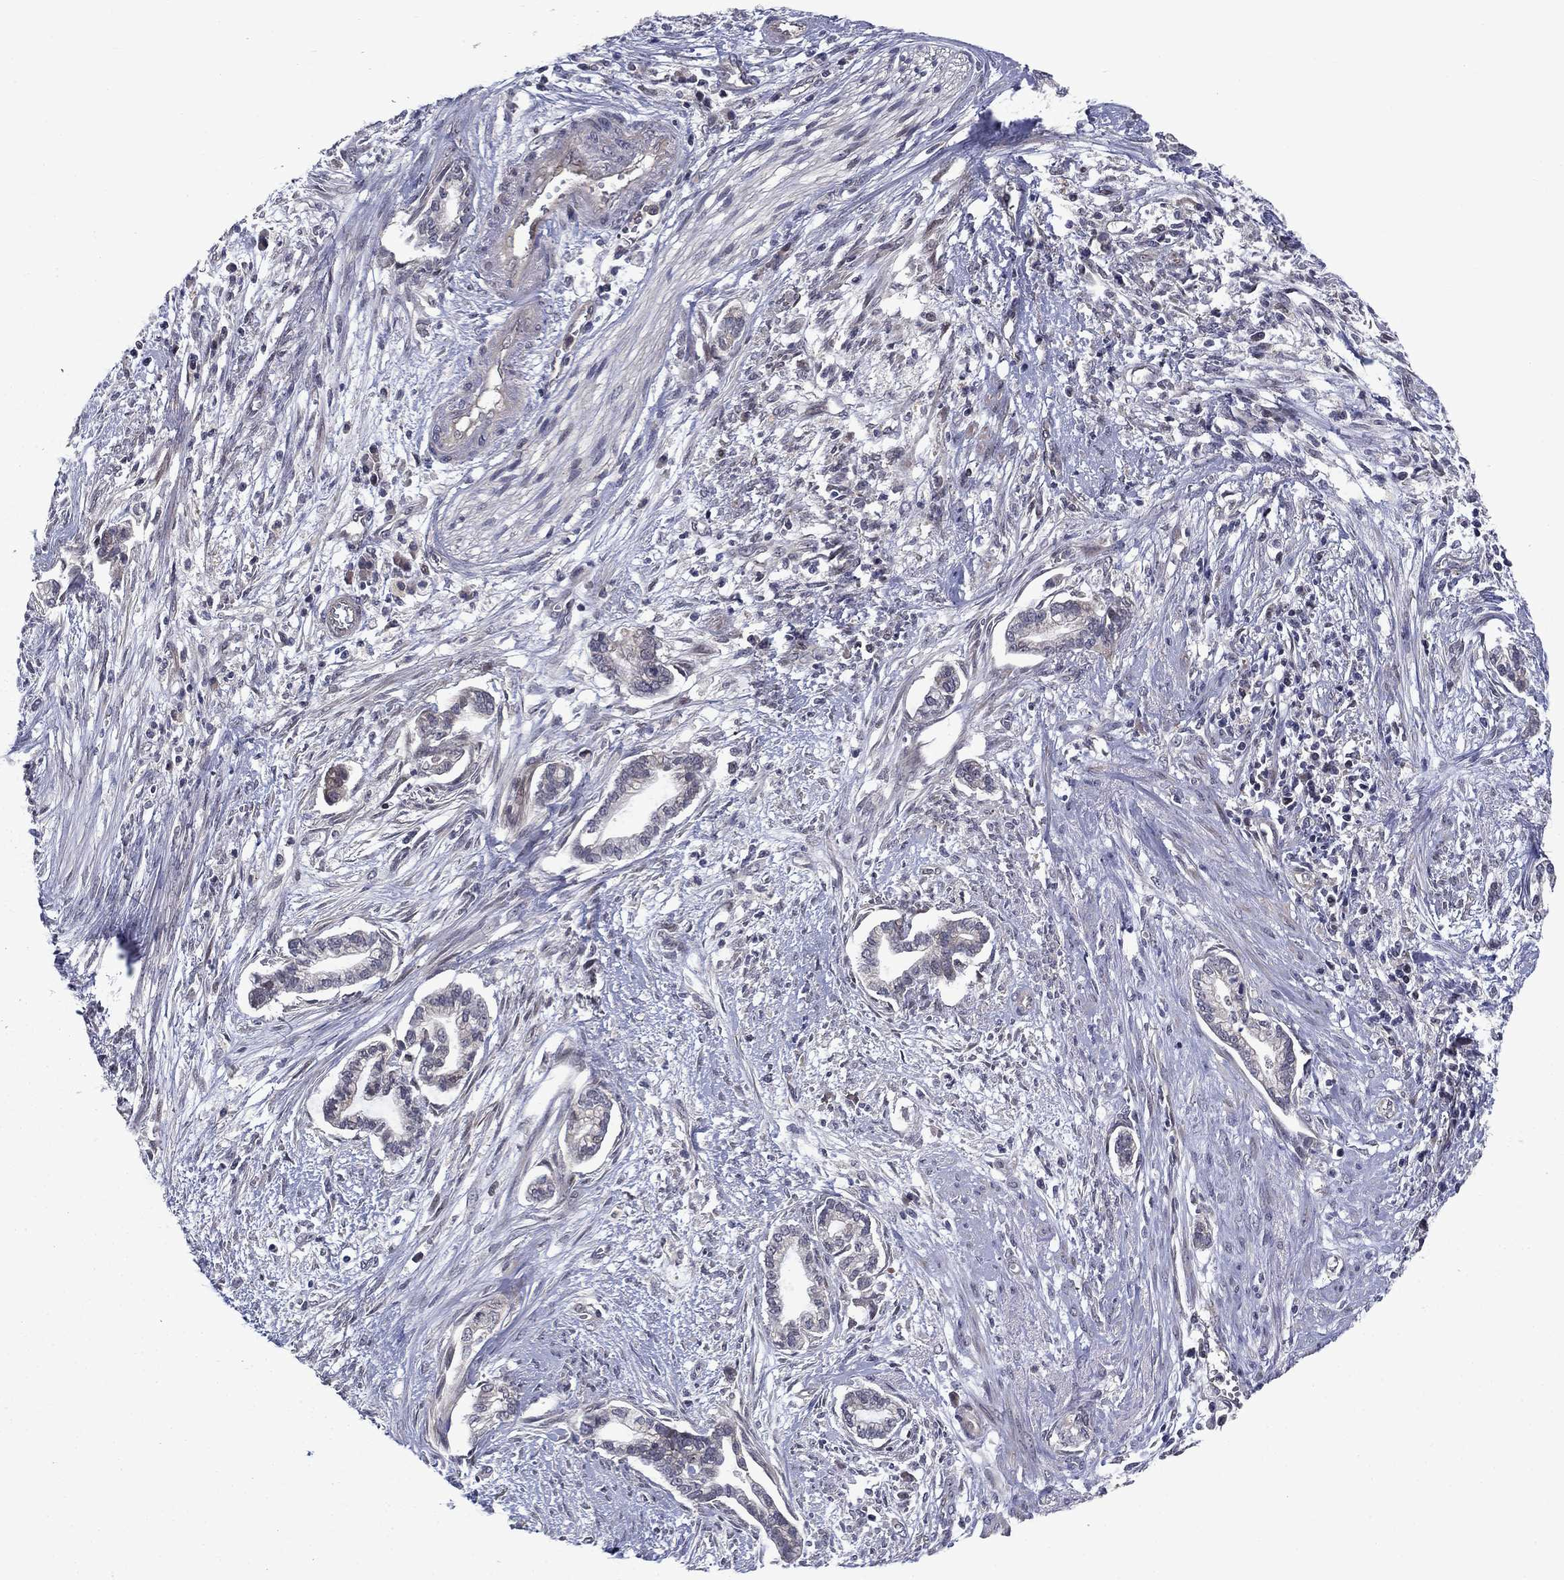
{"staining": {"intensity": "negative", "quantity": "none", "location": "none"}, "tissue": "cervical cancer", "cell_type": "Tumor cells", "image_type": "cancer", "snomed": [{"axis": "morphology", "description": "Adenocarcinoma, NOS"}, {"axis": "topography", "description": "Cervix"}], "caption": "There is no significant expression in tumor cells of cervical cancer (adenocarcinoma).", "gene": "FAM3B", "patient": {"sex": "female", "age": 62}}